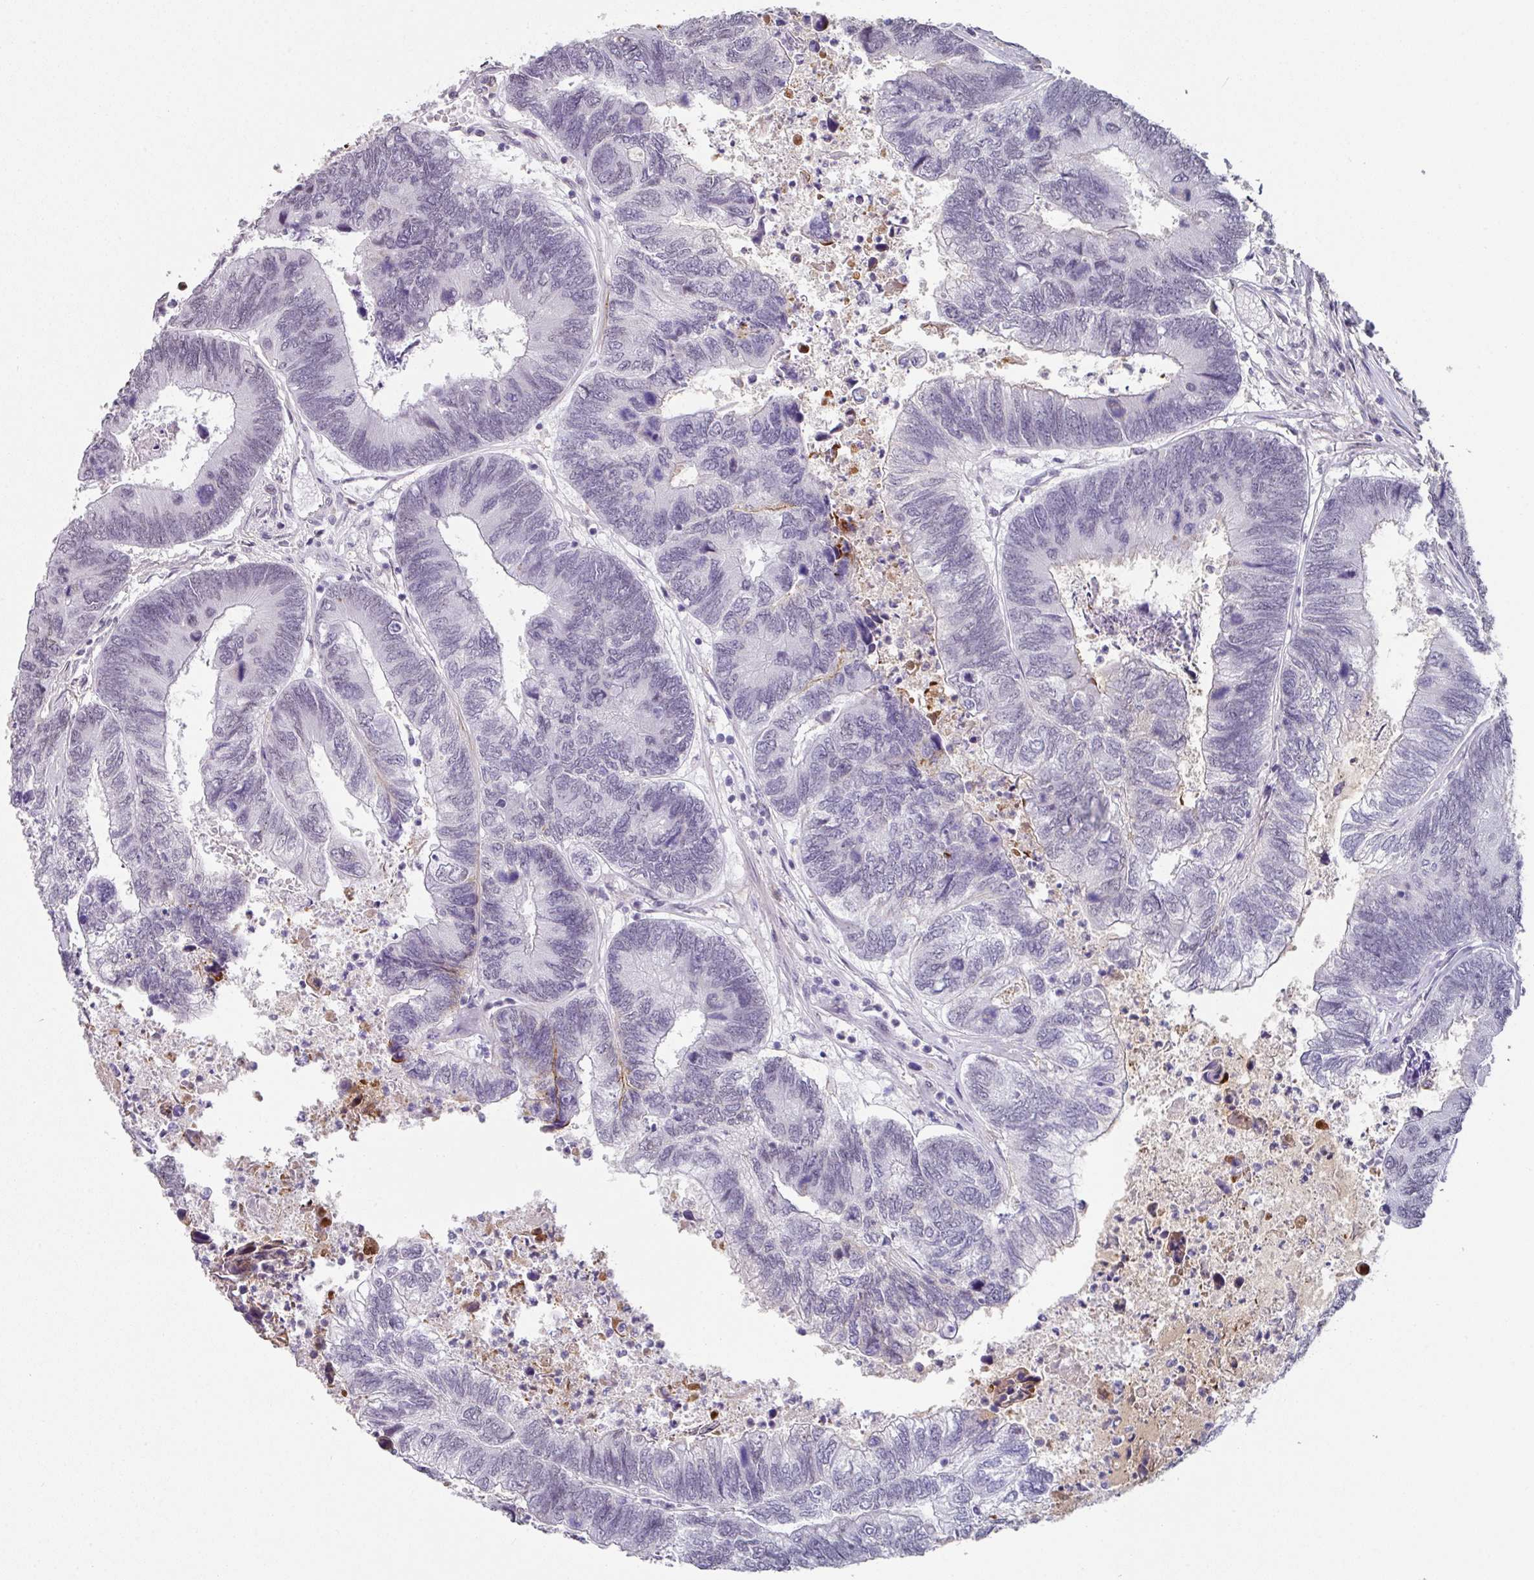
{"staining": {"intensity": "weak", "quantity": "<25%", "location": "nuclear"}, "tissue": "colorectal cancer", "cell_type": "Tumor cells", "image_type": "cancer", "snomed": [{"axis": "morphology", "description": "Adenocarcinoma, NOS"}, {"axis": "topography", "description": "Colon"}], "caption": "High power microscopy photomicrograph of an IHC micrograph of colorectal adenocarcinoma, revealing no significant expression in tumor cells.", "gene": "C1QB", "patient": {"sex": "female", "age": 67}}